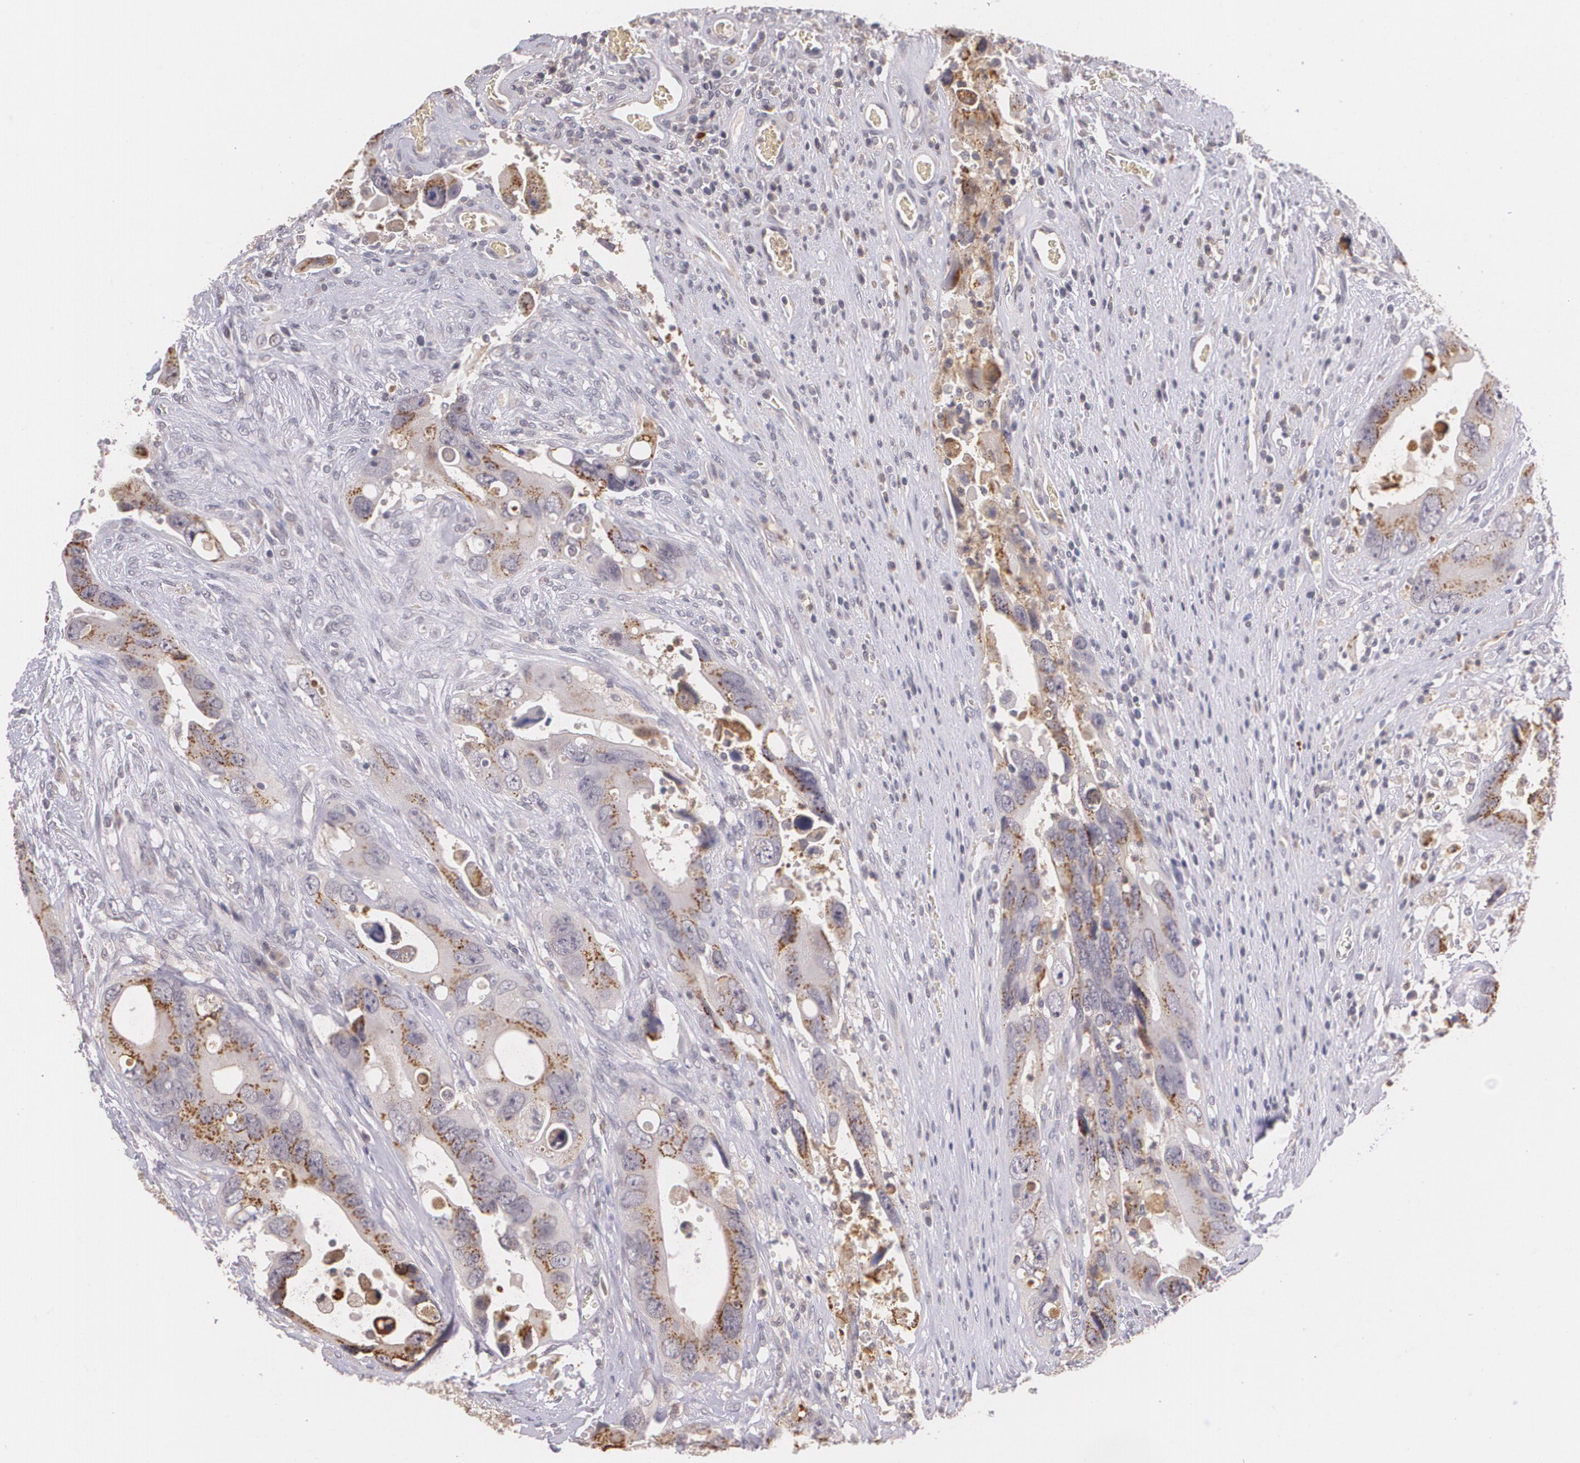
{"staining": {"intensity": "weak", "quantity": ">75%", "location": "cytoplasmic/membranous"}, "tissue": "colorectal cancer", "cell_type": "Tumor cells", "image_type": "cancer", "snomed": [{"axis": "morphology", "description": "Adenocarcinoma, NOS"}, {"axis": "topography", "description": "Rectum"}], "caption": "Adenocarcinoma (colorectal) stained for a protein (brown) displays weak cytoplasmic/membranous positive positivity in about >75% of tumor cells.", "gene": "TM4SF1", "patient": {"sex": "male", "age": 70}}